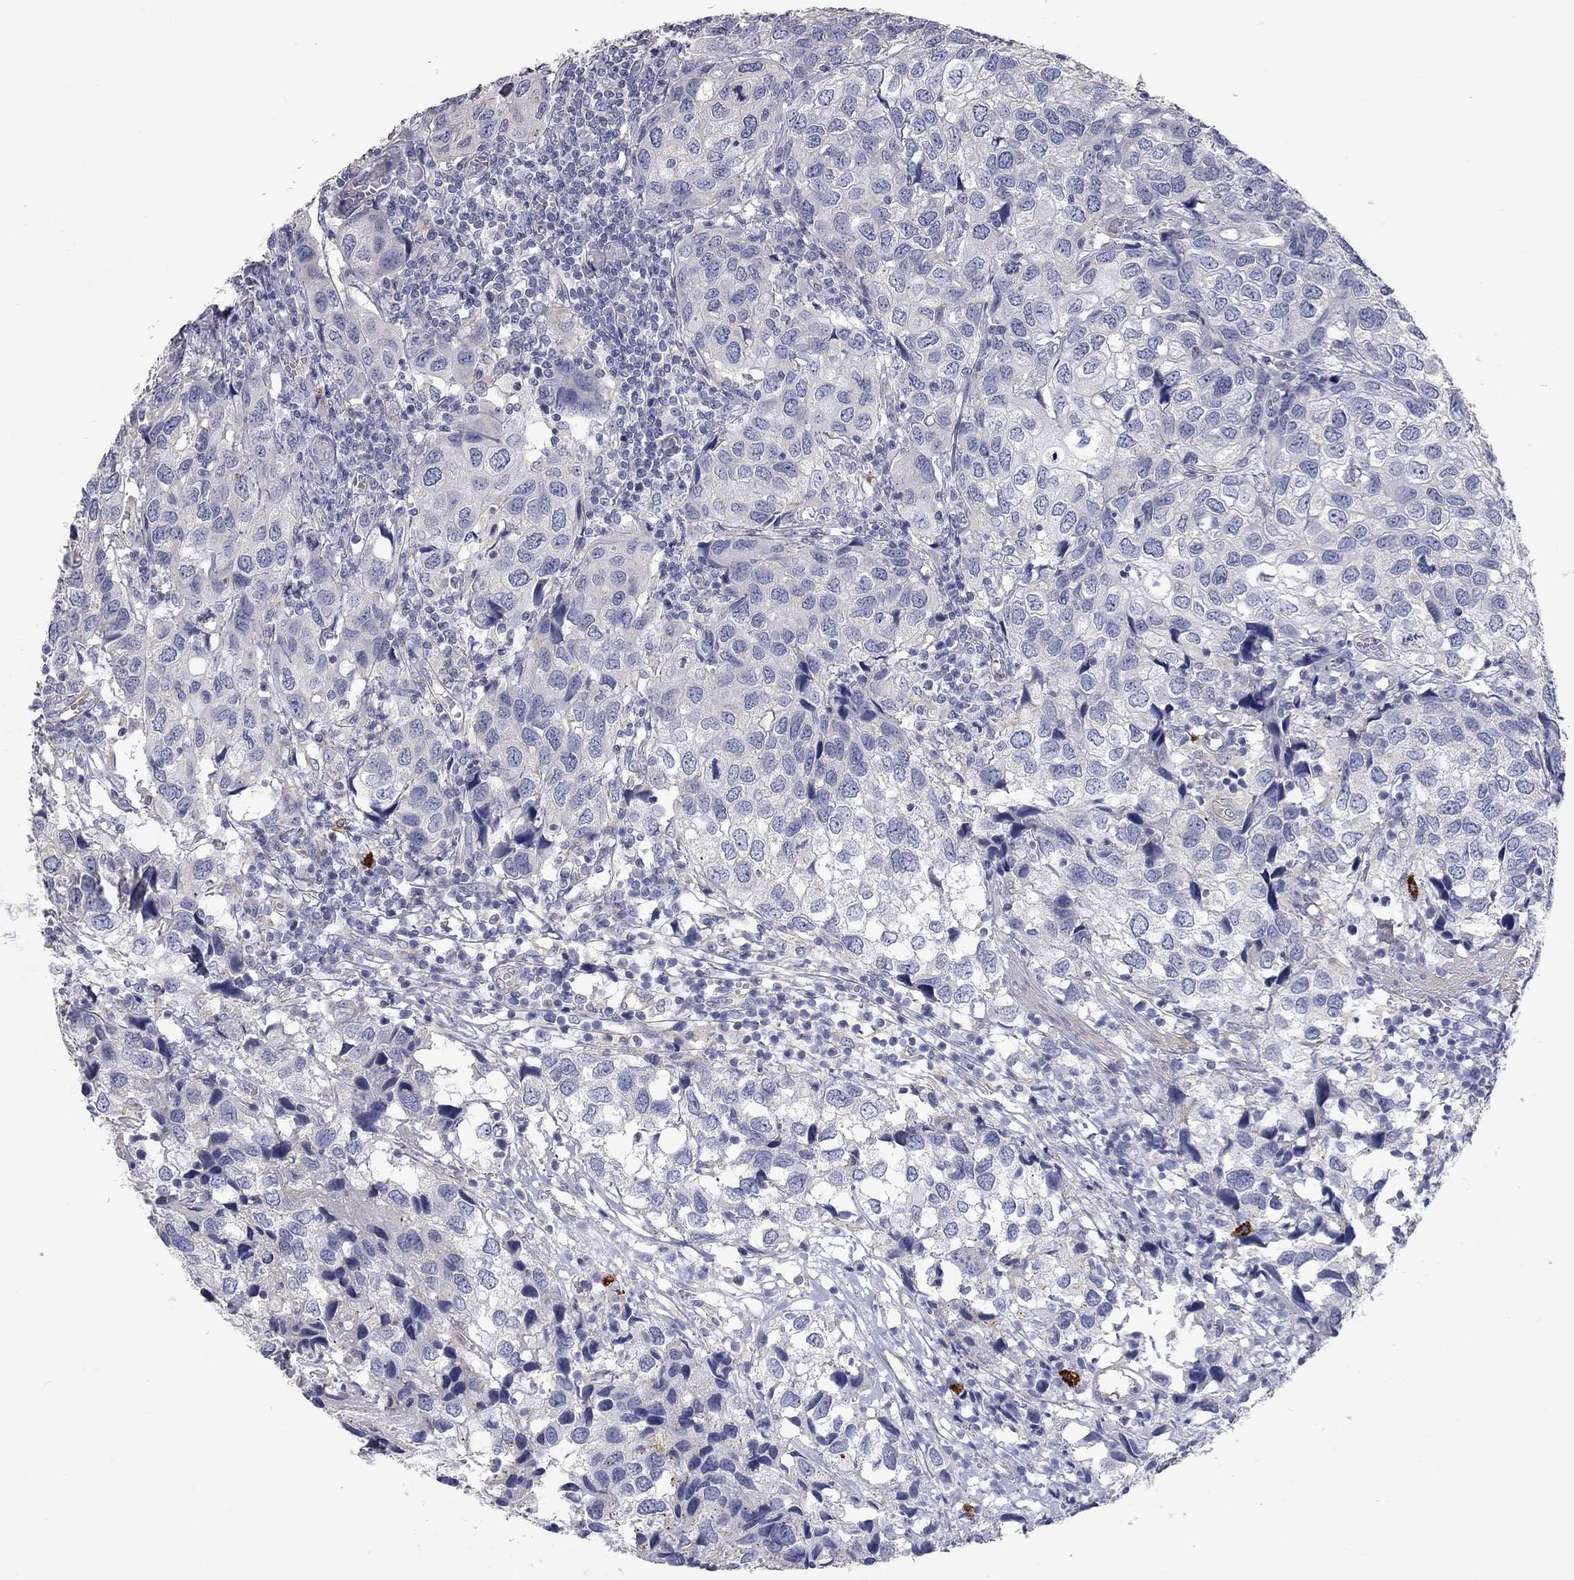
{"staining": {"intensity": "negative", "quantity": "none", "location": "none"}, "tissue": "urothelial cancer", "cell_type": "Tumor cells", "image_type": "cancer", "snomed": [{"axis": "morphology", "description": "Urothelial carcinoma, High grade"}, {"axis": "topography", "description": "Urinary bladder"}], "caption": "A photomicrograph of human urothelial cancer is negative for staining in tumor cells.", "gene": "C10orf90", "patient": {"sex": "male", "age": 79}}